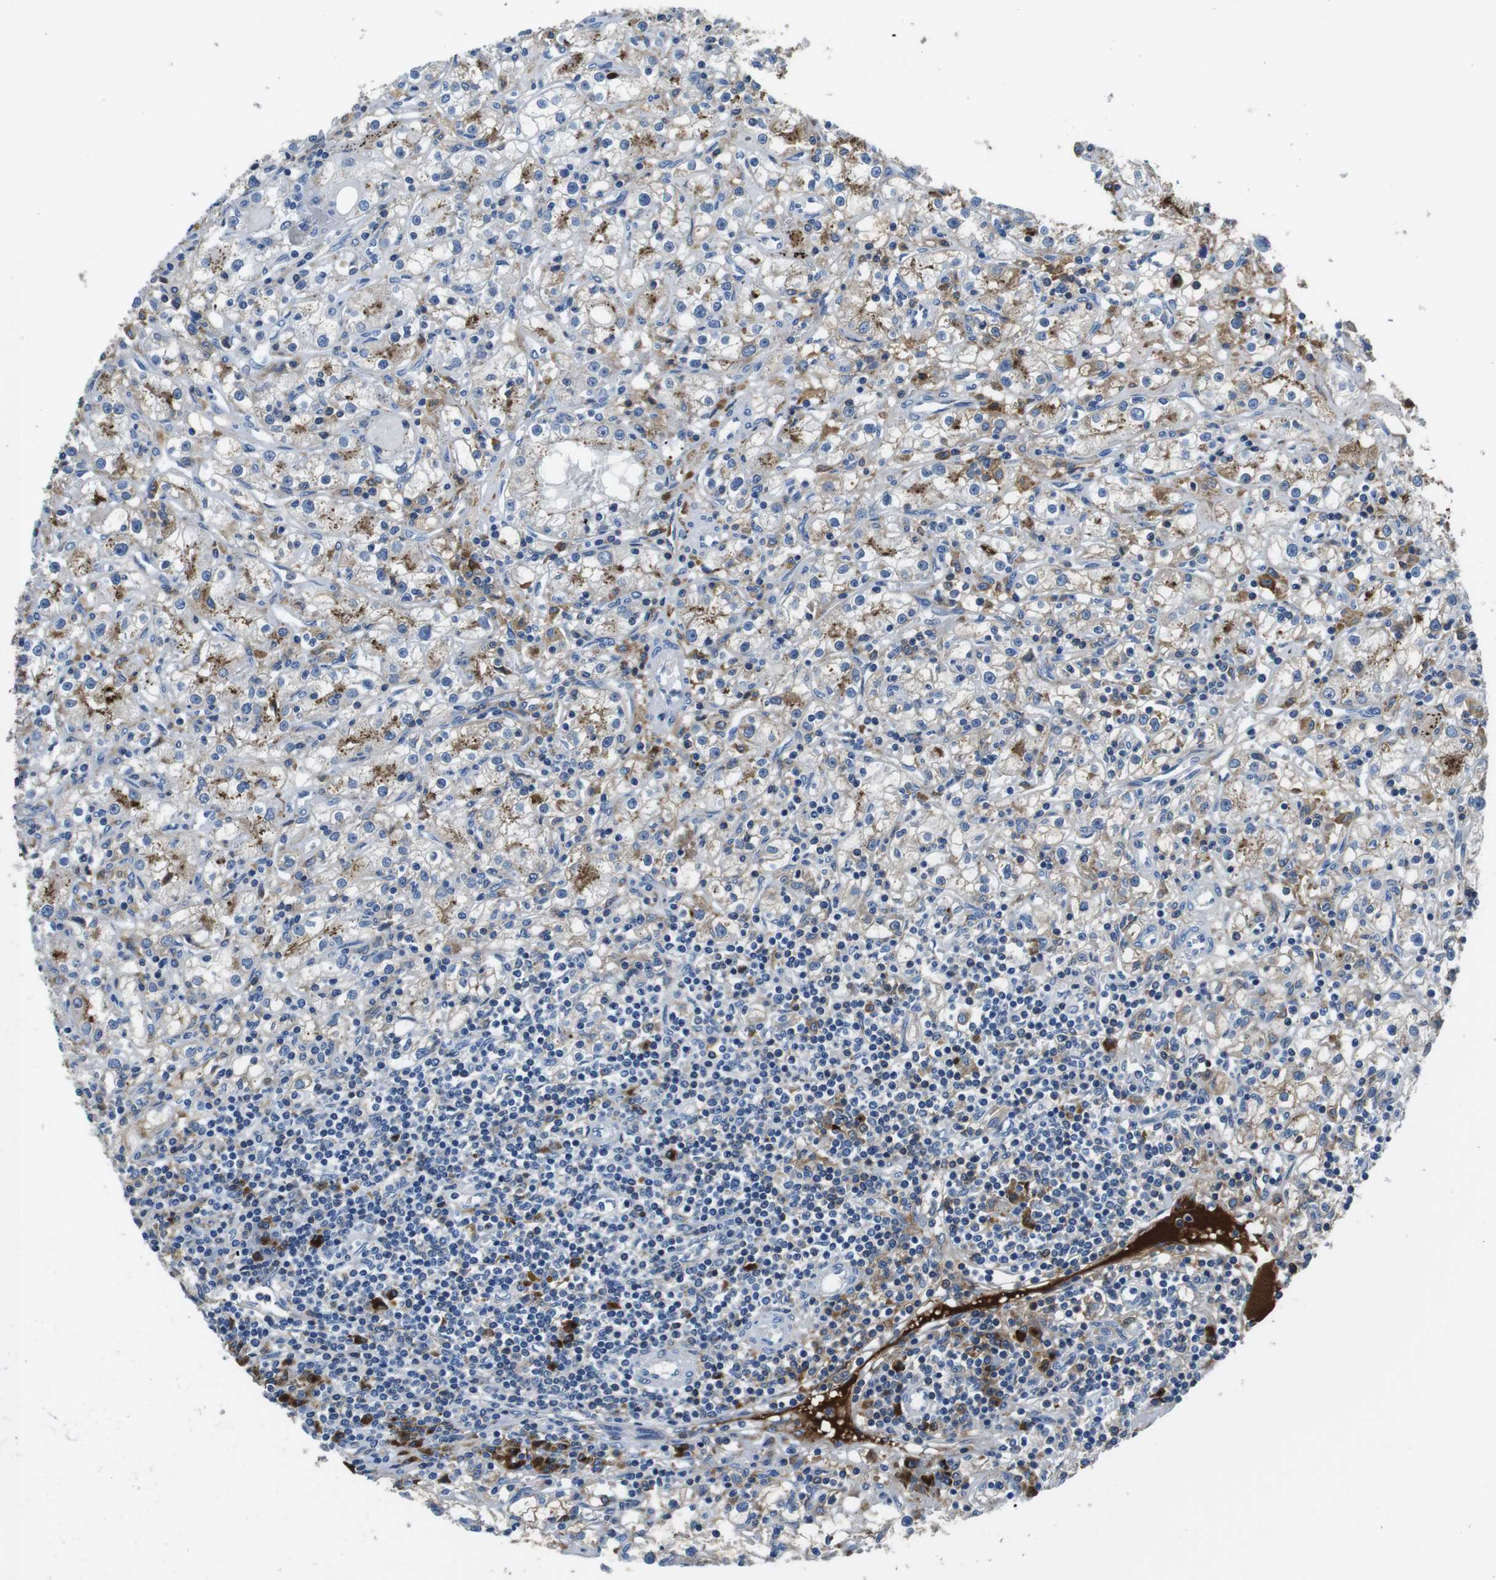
{"staining": {"intensity": "weak", "quantity": "<25%", "location": "cytoplasmic/membranous"}, "tissue": "renal cancer", "cell_type": "Tumor cells", "image_type": "cancer", "snomed": [{"axis": "morphology", "description": "Adenocarcinoma, NOS"}, {"axis": "topography", "description": "Kidney"}], "caption": "A photomicrograph of renal cancer (adenocarcinoma) stained for a protein exhibits no brown staining in tumor cells.", "gene": "IGKC", "patient": {"sex": "male", "age": 56}}